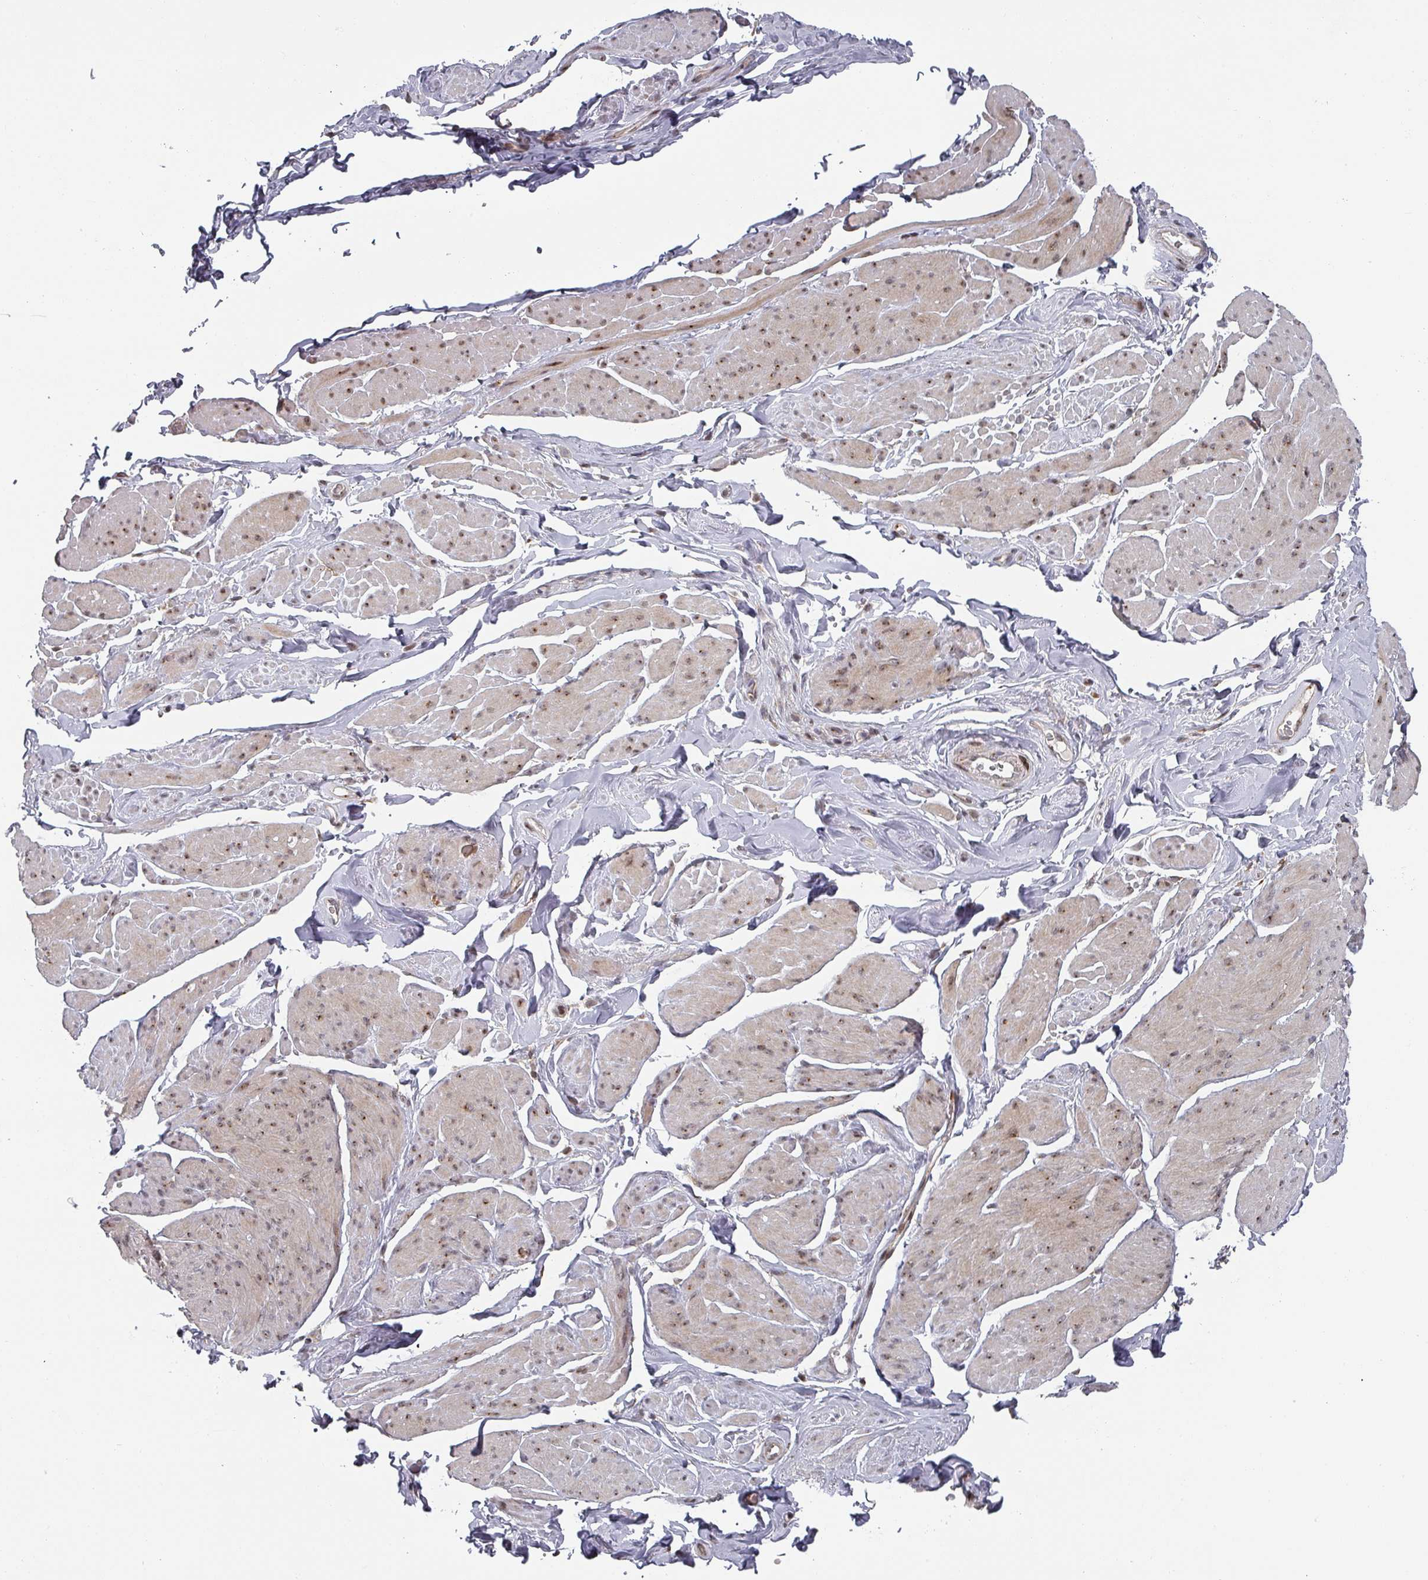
{"staining": {"intensity": "weak", "quantity": "25%-75%", "location": "cytoplasmic/membranous,nuclear"}, "tissue": "smooth muscle", "cell_type": "Smooth muscle cells", "image_type": "normal", "snomed": [{"axis": "morphology", "description": "Normal tissue, NOS"}, {"axis": "topography", "description": "Smooth muscle"}, {"axis": "topography", "description": "Peripheral nerve tissue"}], "caption": "About 25%-75% of smooth muscle cells in unremarkable human smooth muscle demonstrate weak cytoplasmic/membranous,nuclear protein expression as visualized by brown immunohistochemical staining.", "gene": "KIF1C", "patient": {"sex": "male", "age": 69}}